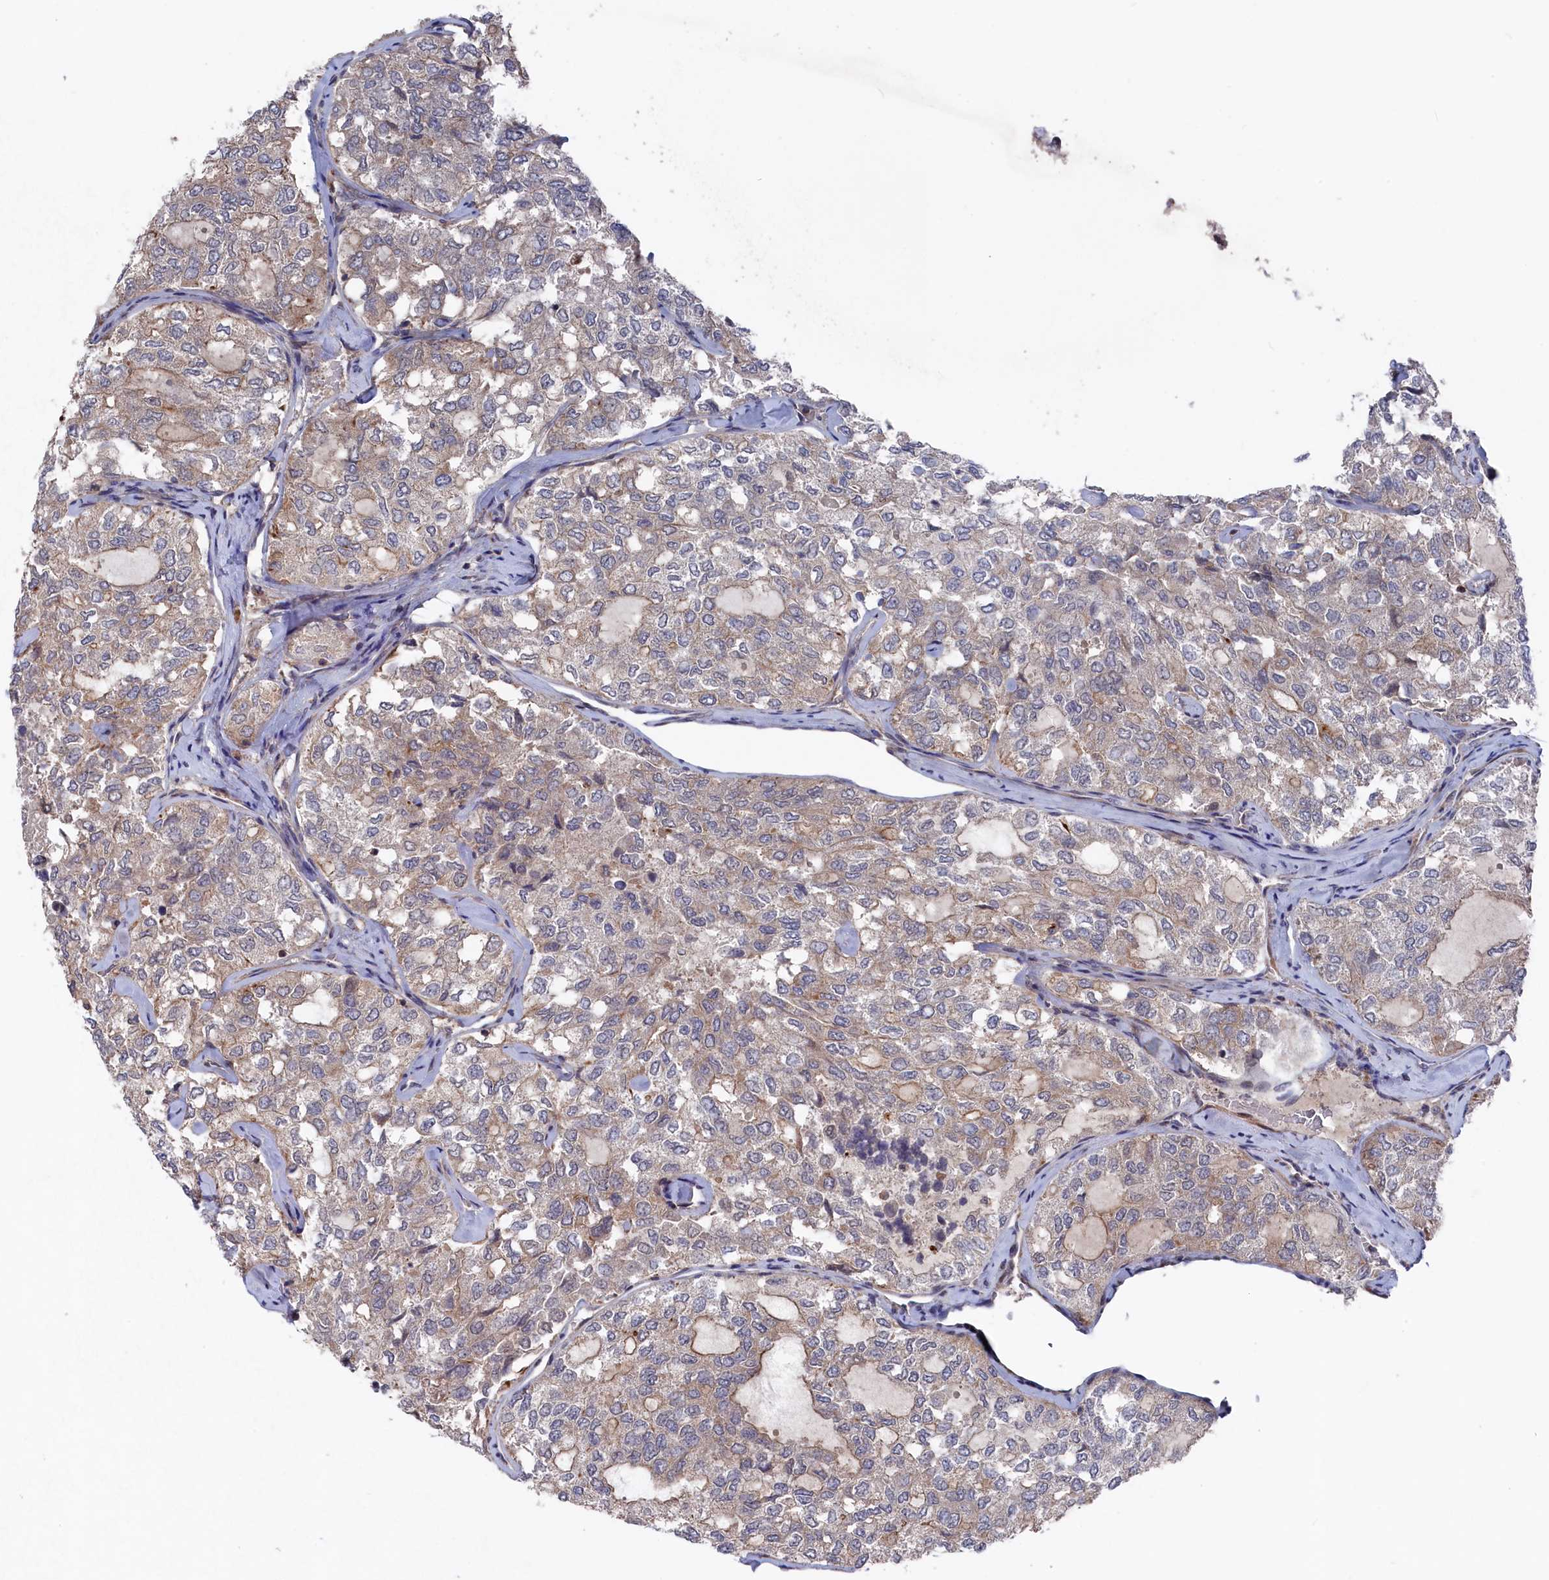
{"staining": {"intensity": "weak", "quantity": "25%-75%", "location": "cytoplasmic/membranous"}, "tissue": "thyroid cancer", "cell_type": "Tumor cells", "image_type": "cancer", "snomed": [{"axis": "morphology", "description": "Follicular adenoma carcinoma, NOS"}, {"axis": "topography", "description": "Thyroid gland"}], "caption": "Protein staining reveals weak cytoplasmic/membranous staining in approximately 25%-75% of tumor cells in follicular adenoma carcinoma (thyroid).", "gene": "TMC5", "patient": {"sex": "male", "age": 75}}